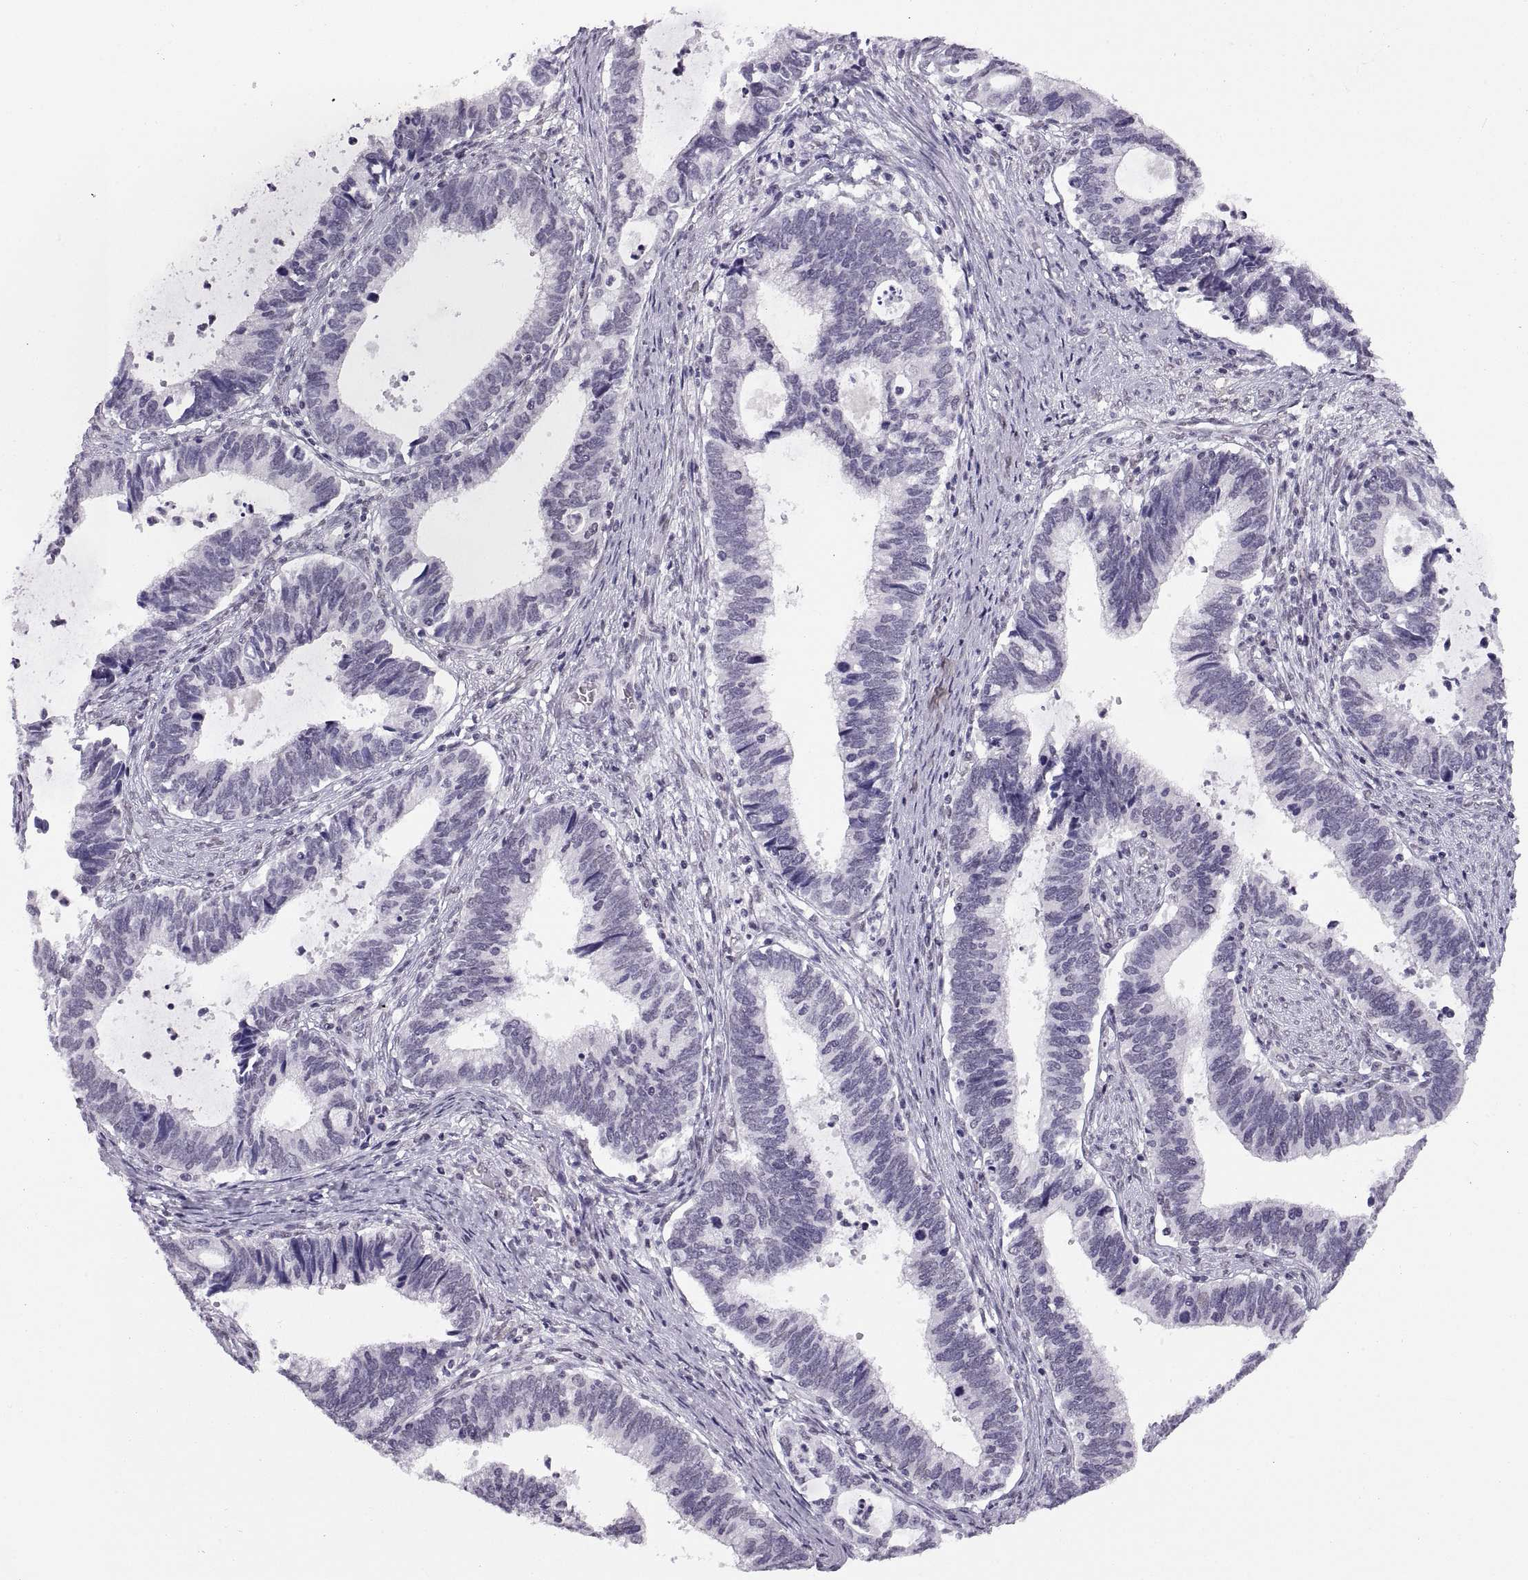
{"staining": {"intensity": "negative", "quantity": "none", "location": "none"}, "tissue": "cervical cancer", "cell_type": "Tumor cells", "image_type": "cancer", "snomed": [{"axis": "morphology", "description": "Adenocarcinoma, NOS"}, {"axis": "topography", "description": "Cervix"}], "caption": "This is a histopathology image of IHC staining of cervical adenocarcinoma, which shows no expression in tumor cells.", "gene": "CARTPT", "patient": {"sex": "female", "age": 42}}